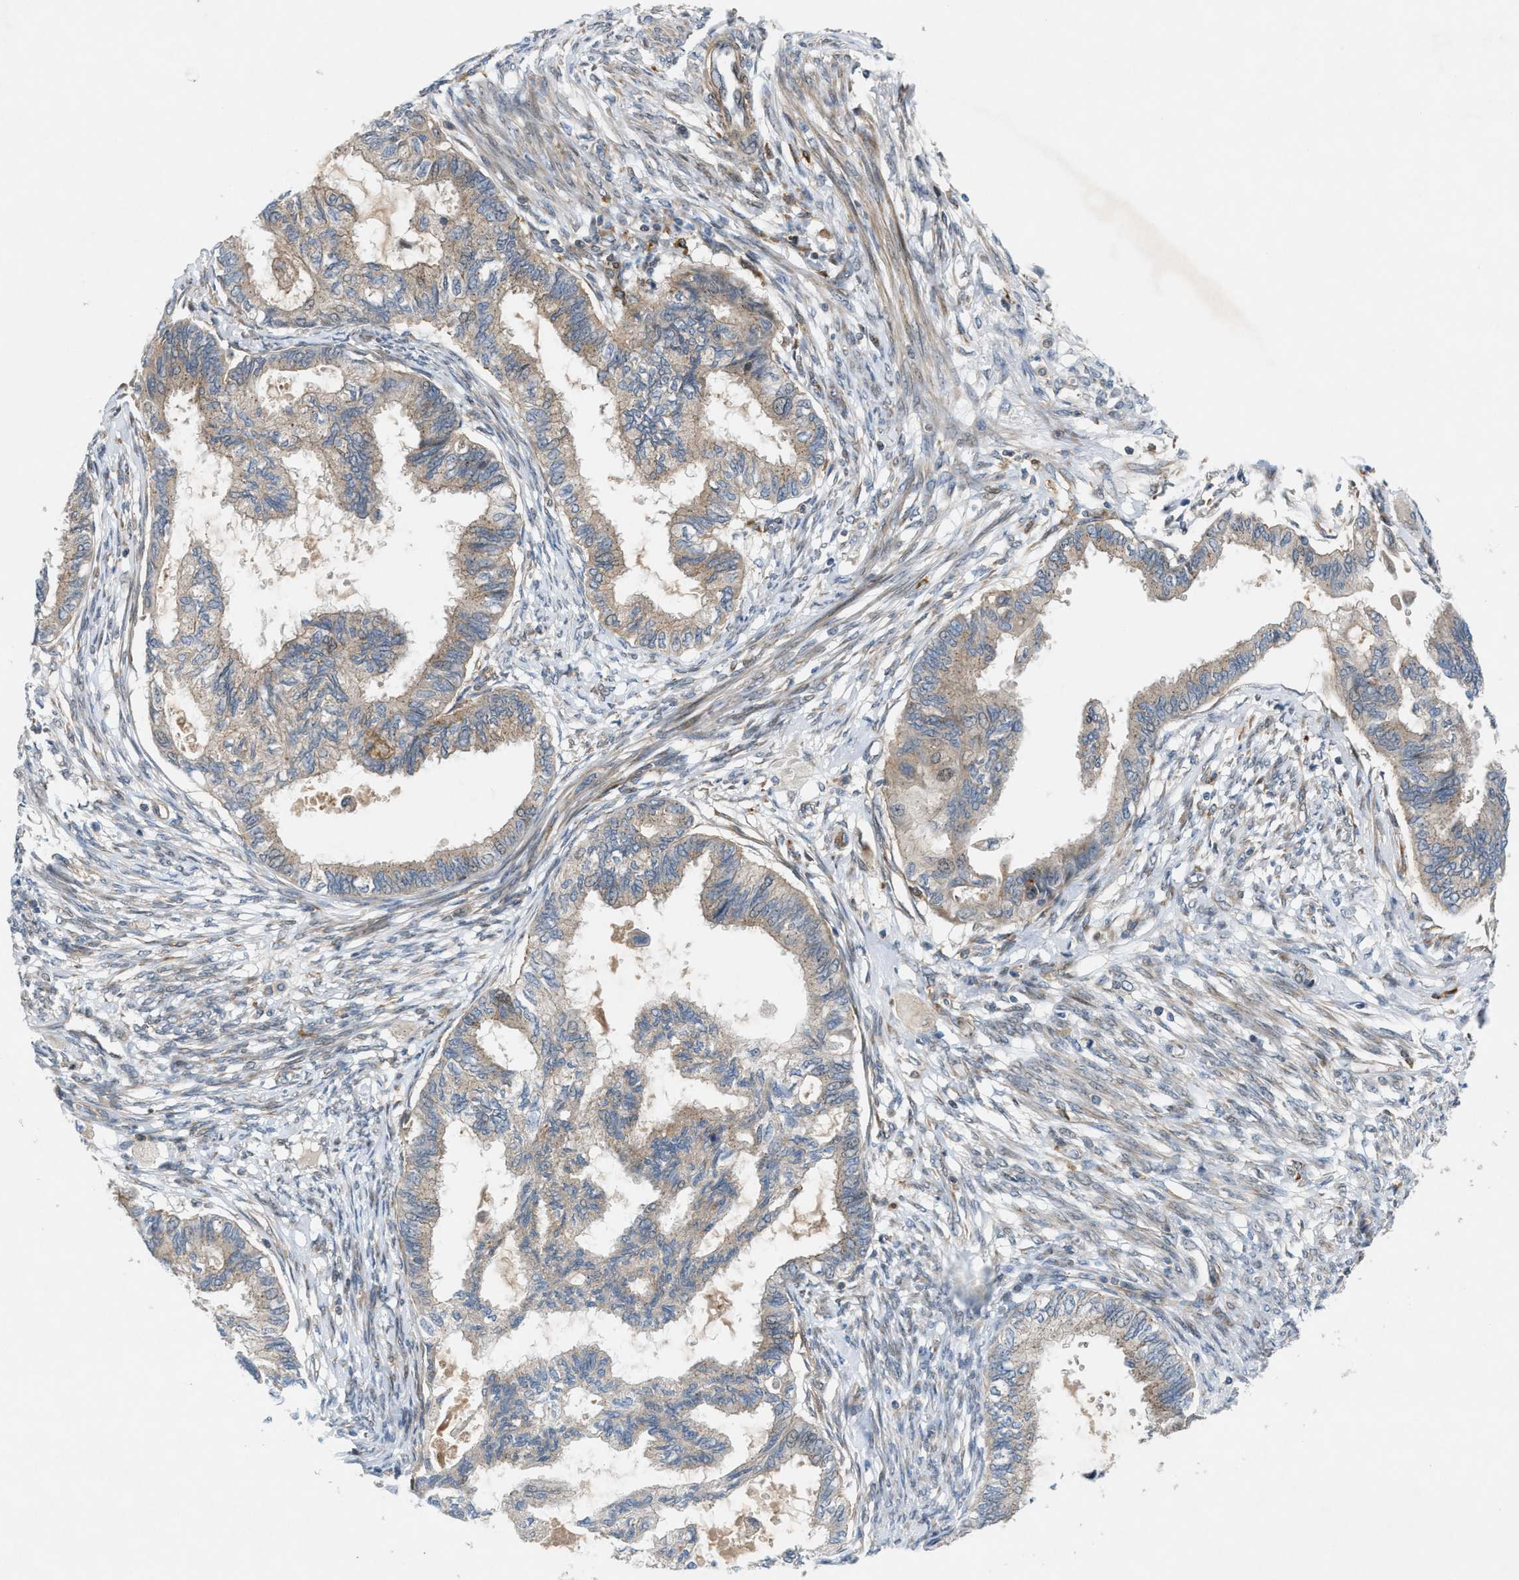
{"staining": {"intensity": "weak", "quantity": "25%-75%", "location": "cytoplasmic/membranous"}, "tissue": "cervical cancer", "cell_type": "Tumor cells", "image_type": "cancer", "snomed": [{"axis": "morphology", "description": "Normal tissue, NOS"}, {"axis": "morphology", "description": "Adenocarcinoma, NOS"}, {"axis": "topography", "description": "Cervix"}, {"axis": "topography", "description": "Endometrium"}], "caption": "Protein staining by IHC shows weak cytoplasmic/membranous staining in approximately 25%-75% of tumor cells in cervical adenocarcinoma. The staining was performed using DAB (3,3'-diaminobenzidine) to visualize the protein expression in brown, while the nuclei were stained in blue with hematoxylin (Magnification: 20x).", "gene": "CYB5D1", "patient": {"sex": "female", "age": 86}}